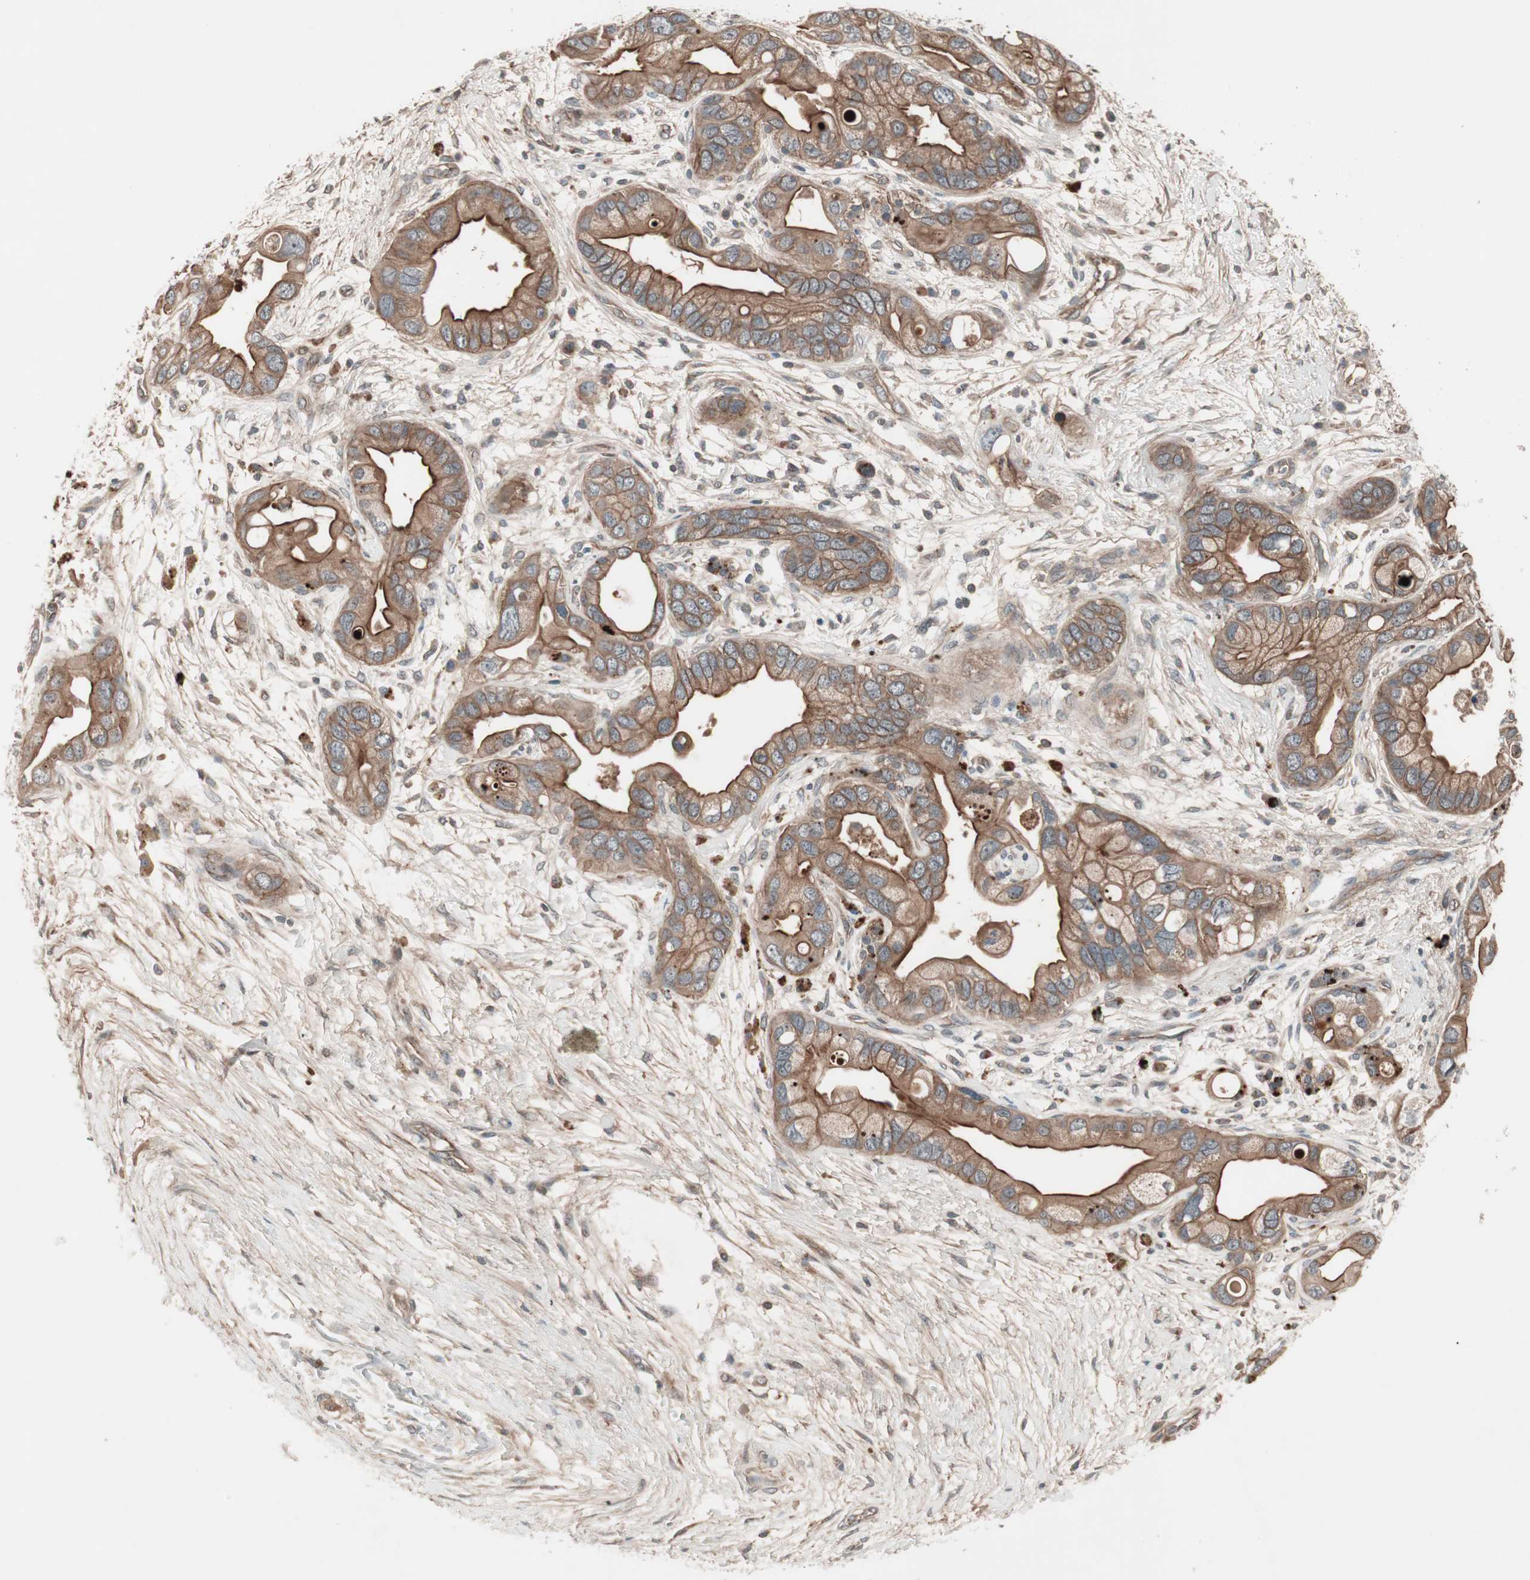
{"staining": {"intensity": "strong", "quantity": ">75%", "location": "cytoplasmic/membranous"}, "tissue": "pancreatic cancer", "cell_type": "Tumor cells", "image_type": "cancer", "snomed": [{"axis": "morphology", "description": "Adenocarcinoma, NOS"}, {"axis": "topography", "description": "Pancreas"}], "caption": "Human pancreatic cancer (adenocarcinoma) stained with a protein marker shows strong staining in tumor cells.", "gene": "TFPI", "patient": {"sex": "female", "age": 77}}